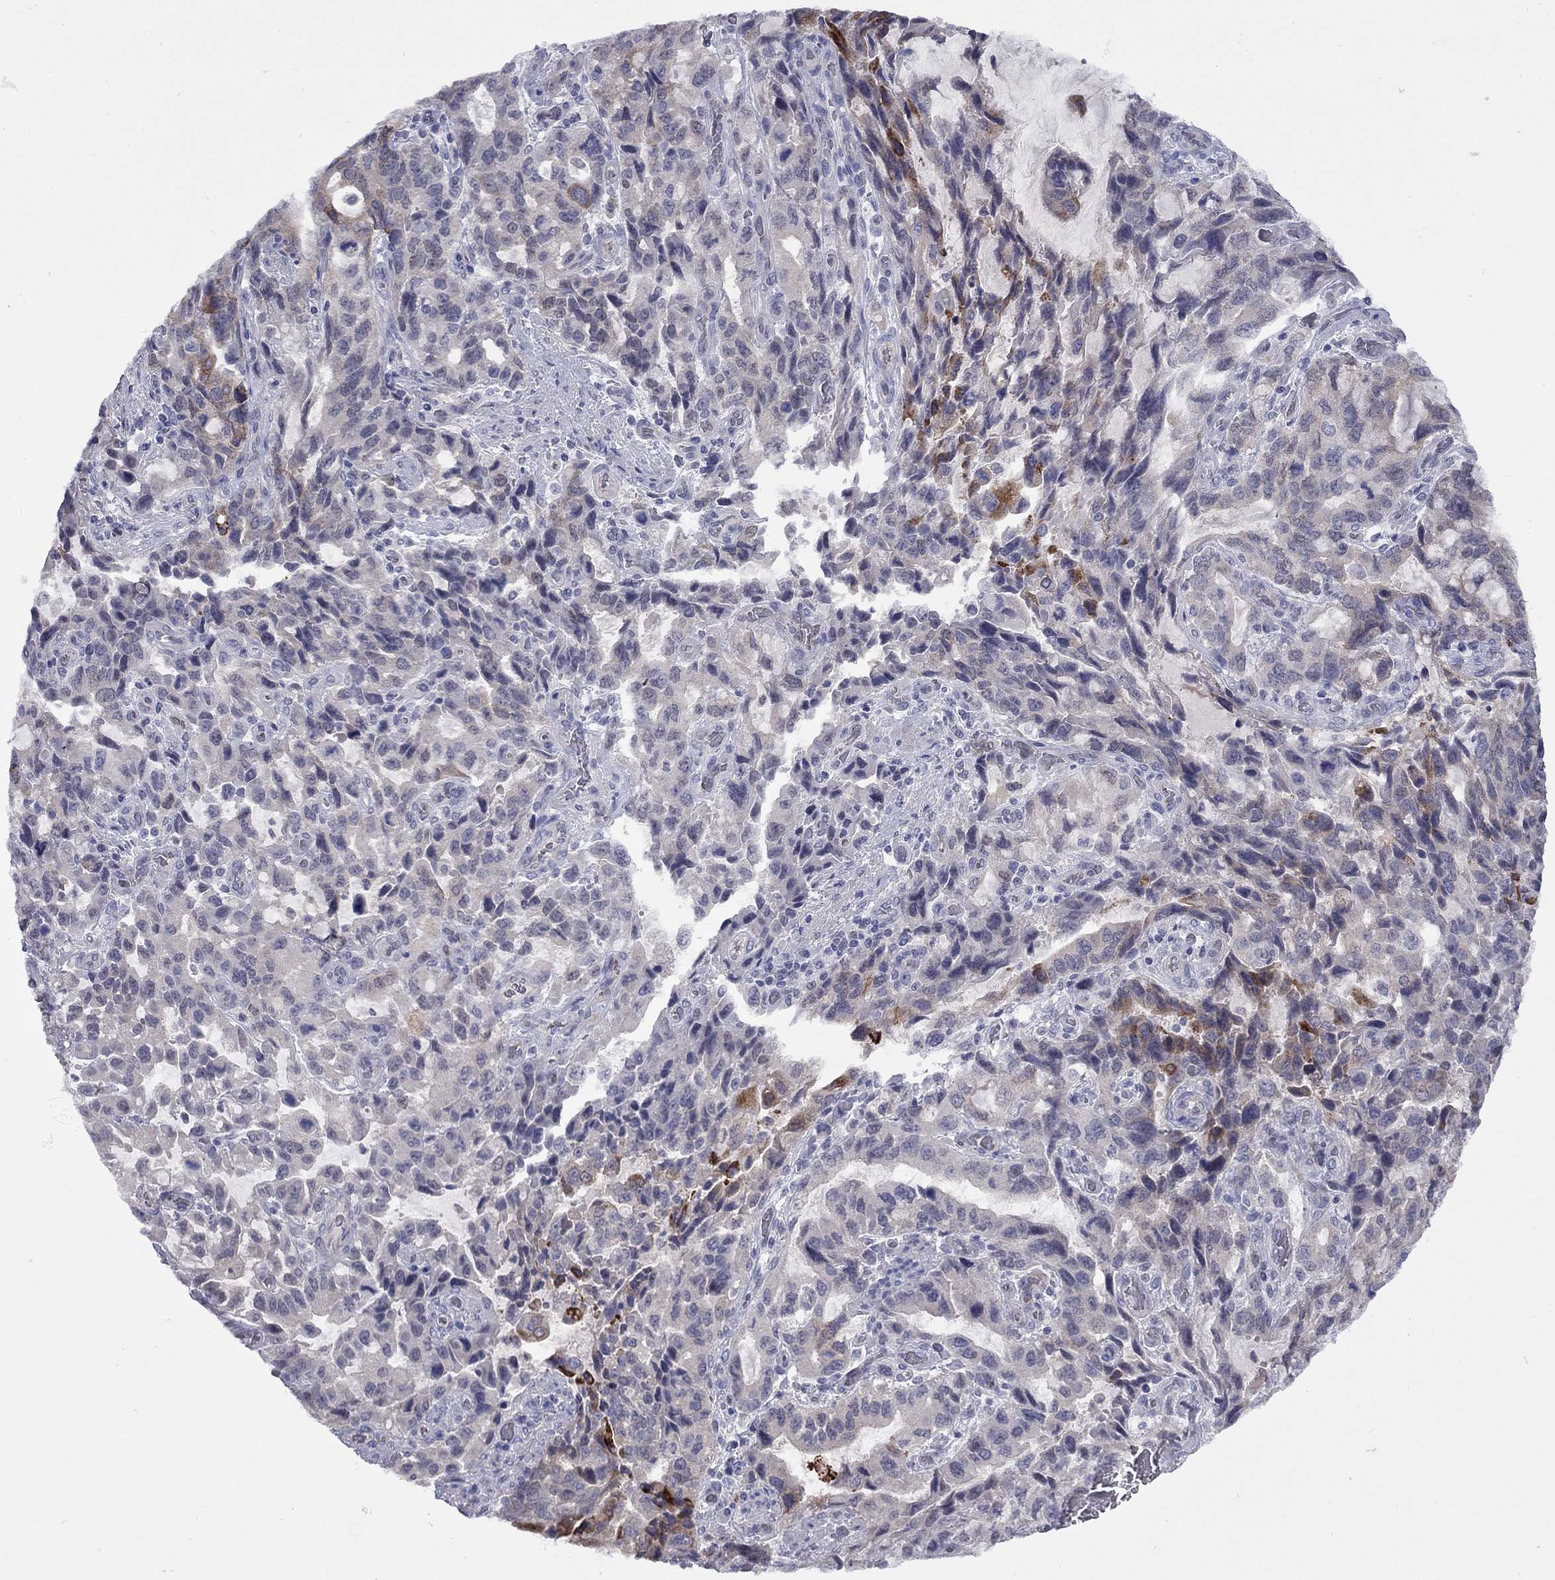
{"staining": {"intensity": "moderate", "quantity": "<25%", "location": "cytoplasmic/membranous"}, "tissue": "stomach cancer", "cell_type": "Tumor cells", "image_type": "cancer", "snomed": [{"axis": "morphology", "description": "Adenocarcinoma, NOS"}, {"axis": "topography", "description": "Stomach, upper"}], "caption": "Immunohistochemical staining of adenocarcinoma (stomach) shows low levels of moderate cytoplasmic/membranous positivity in approximately <25% of tumor cells. The staining is performed using DAB (3,3'-diaminobenzidine) brown chromogen to label protein expression. The nuclei are counter-stained blue using hematoxylin.", "gene": "CTNNBIP1", "patient": {"sex": "male", "age": 85}}